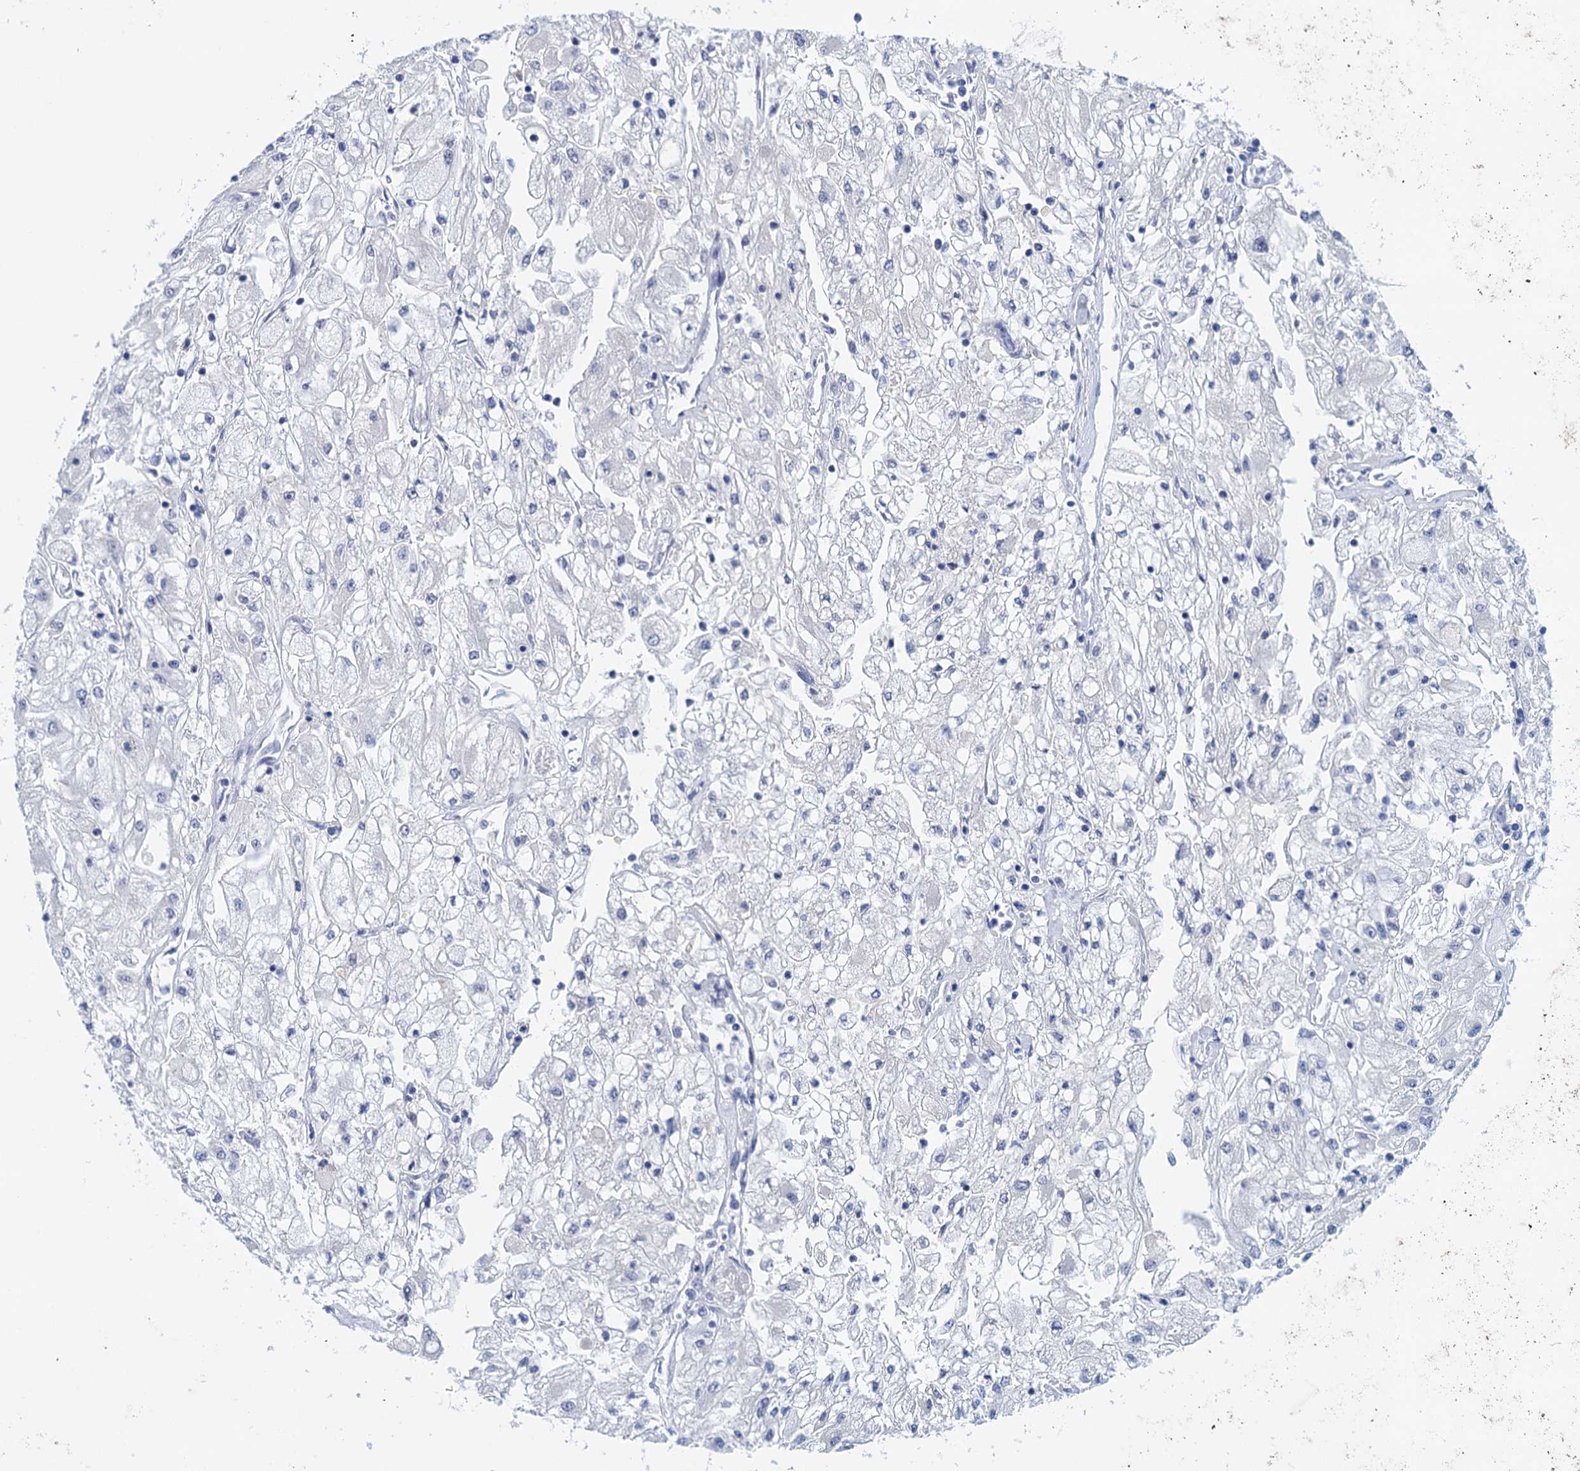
{"staining": {"intensity": "negative", "quantity": "none", "location": "none"}, "tissue": "renal cancer", "cell_type": "Tumor cells", "image_type": "cancer", "snomed": [{"axis": "morphology", "description": "Adenocarcinoma, NOS"}, {"axis": "topography", "description": "Kidney"}], "caption": "This photomicrograph is of renal cancer (adenocarcinoma) stained with IHC to label a protein in brown with the nuclei are counter-stained blue. There is no staining in tumor cells.", "gene": "CYP51A1", "patient": {"sex": "male", "age": 80}}